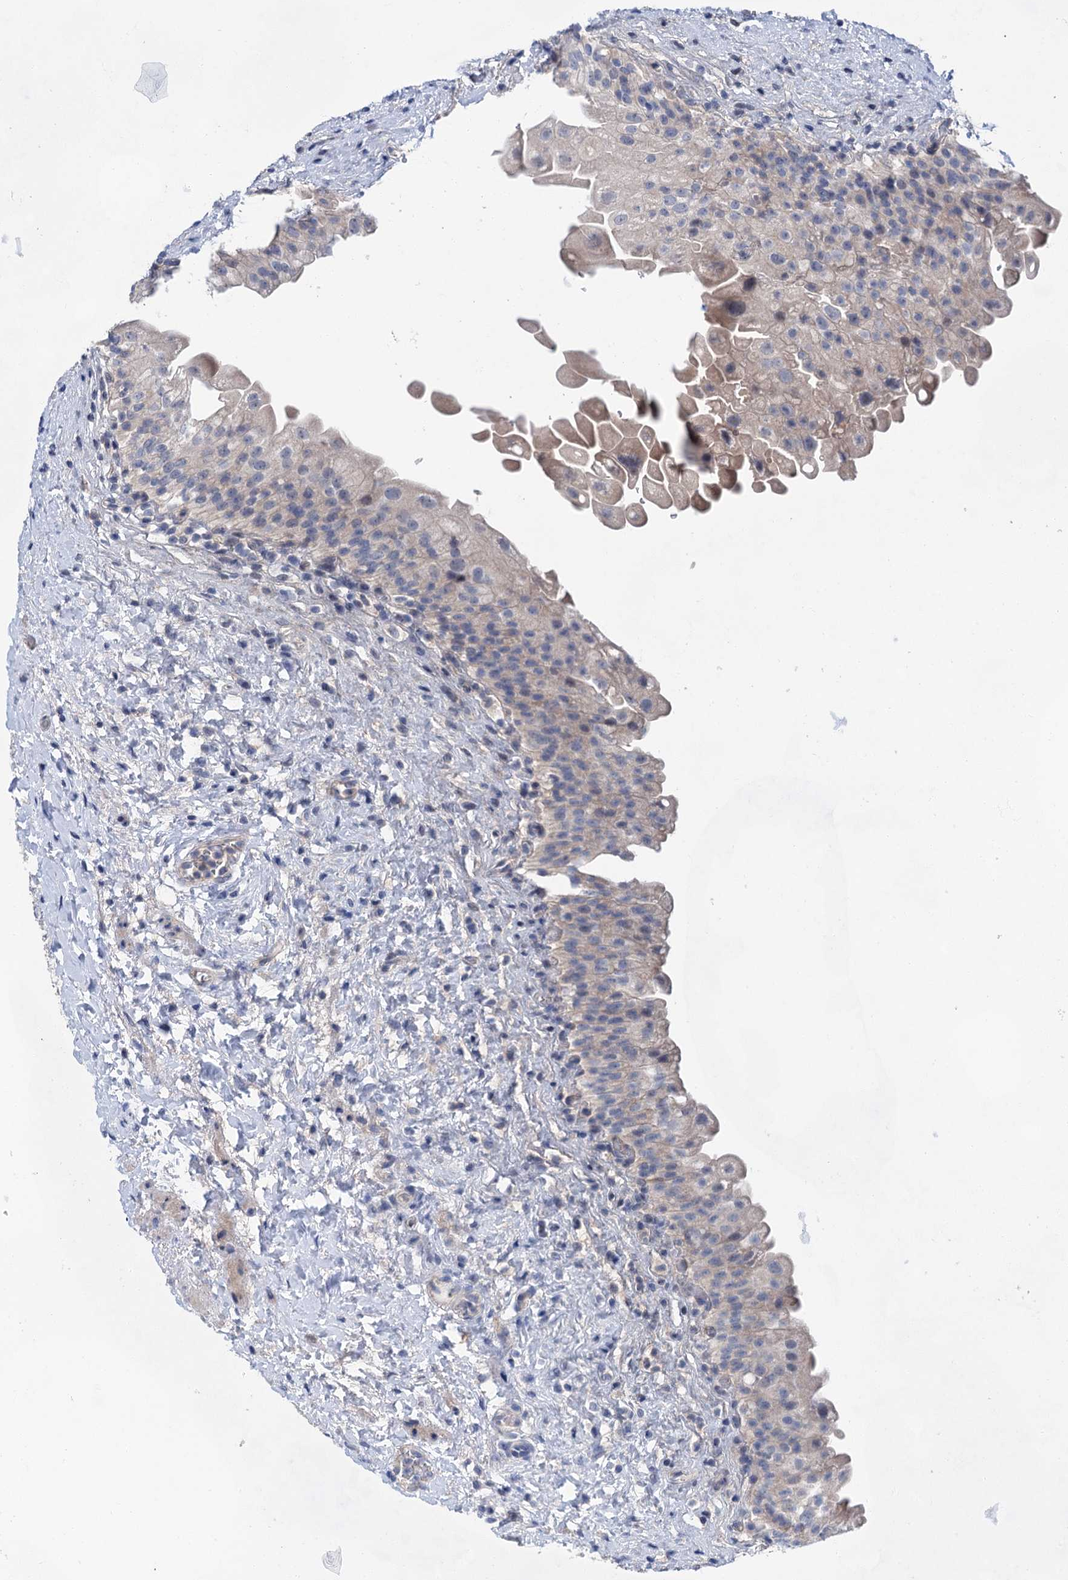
{"staining": {"intensity": "negative", "quantity": "none", "location": "none"}, "tissue": "urinary bladder", "cell_type": "Urothelial cells", "image_type": "normal", "snomed": [{"axis": "morphology", "description": "Normal tissue, NOS"}, {"axis": "topography", "description": "Urinary bladder"}], "caption": "The immunohistochemistry (IHC) histopathology image has no significant expression in urothelial cells of urinary bladder. (DAB immunohistochemistry visualized using brightfield microscopy, high magnification).", "gene": "MORN3", "patient": {"sex": "female", "age": 27}}